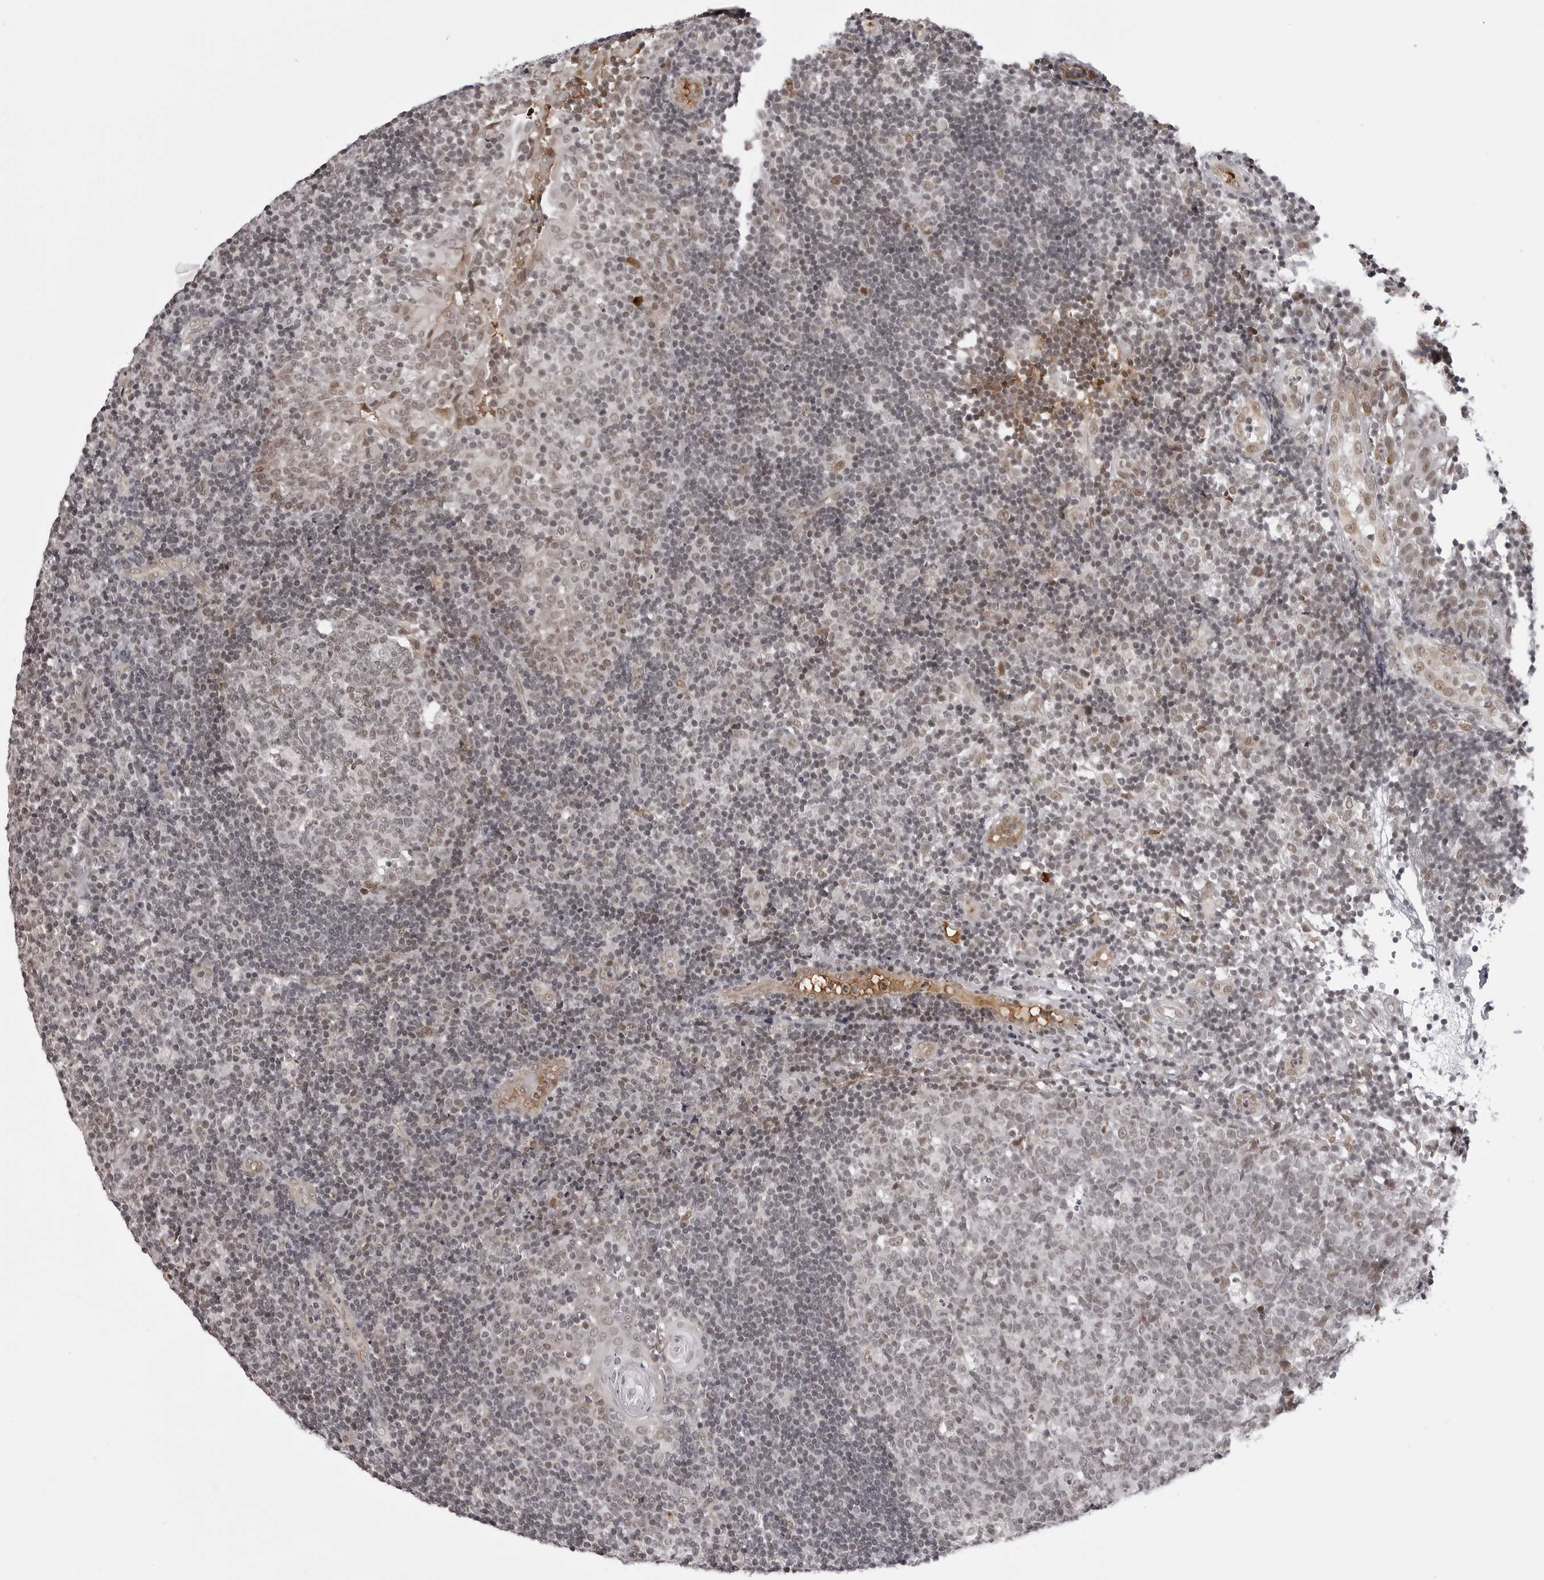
{"staining": {"intensity": "moderate", "quantity": "<25%", "location": "nuclear"}, "tissue": "tonsil", "cell_type": "Germinal center cells", "image_type": "normal", "snomed": [{"axis": "morphology", "description": "Normal tissue, NOS"}, {"axis": "topography", "description": "Tonsil"}], "caption": "Germinal center cells show low levels of moderate nuclear positivity in approximately <25% of cells in unremarkable human tonsil.", "gene": "PHF3", "patient": {"sex": "female", "age": 40}}